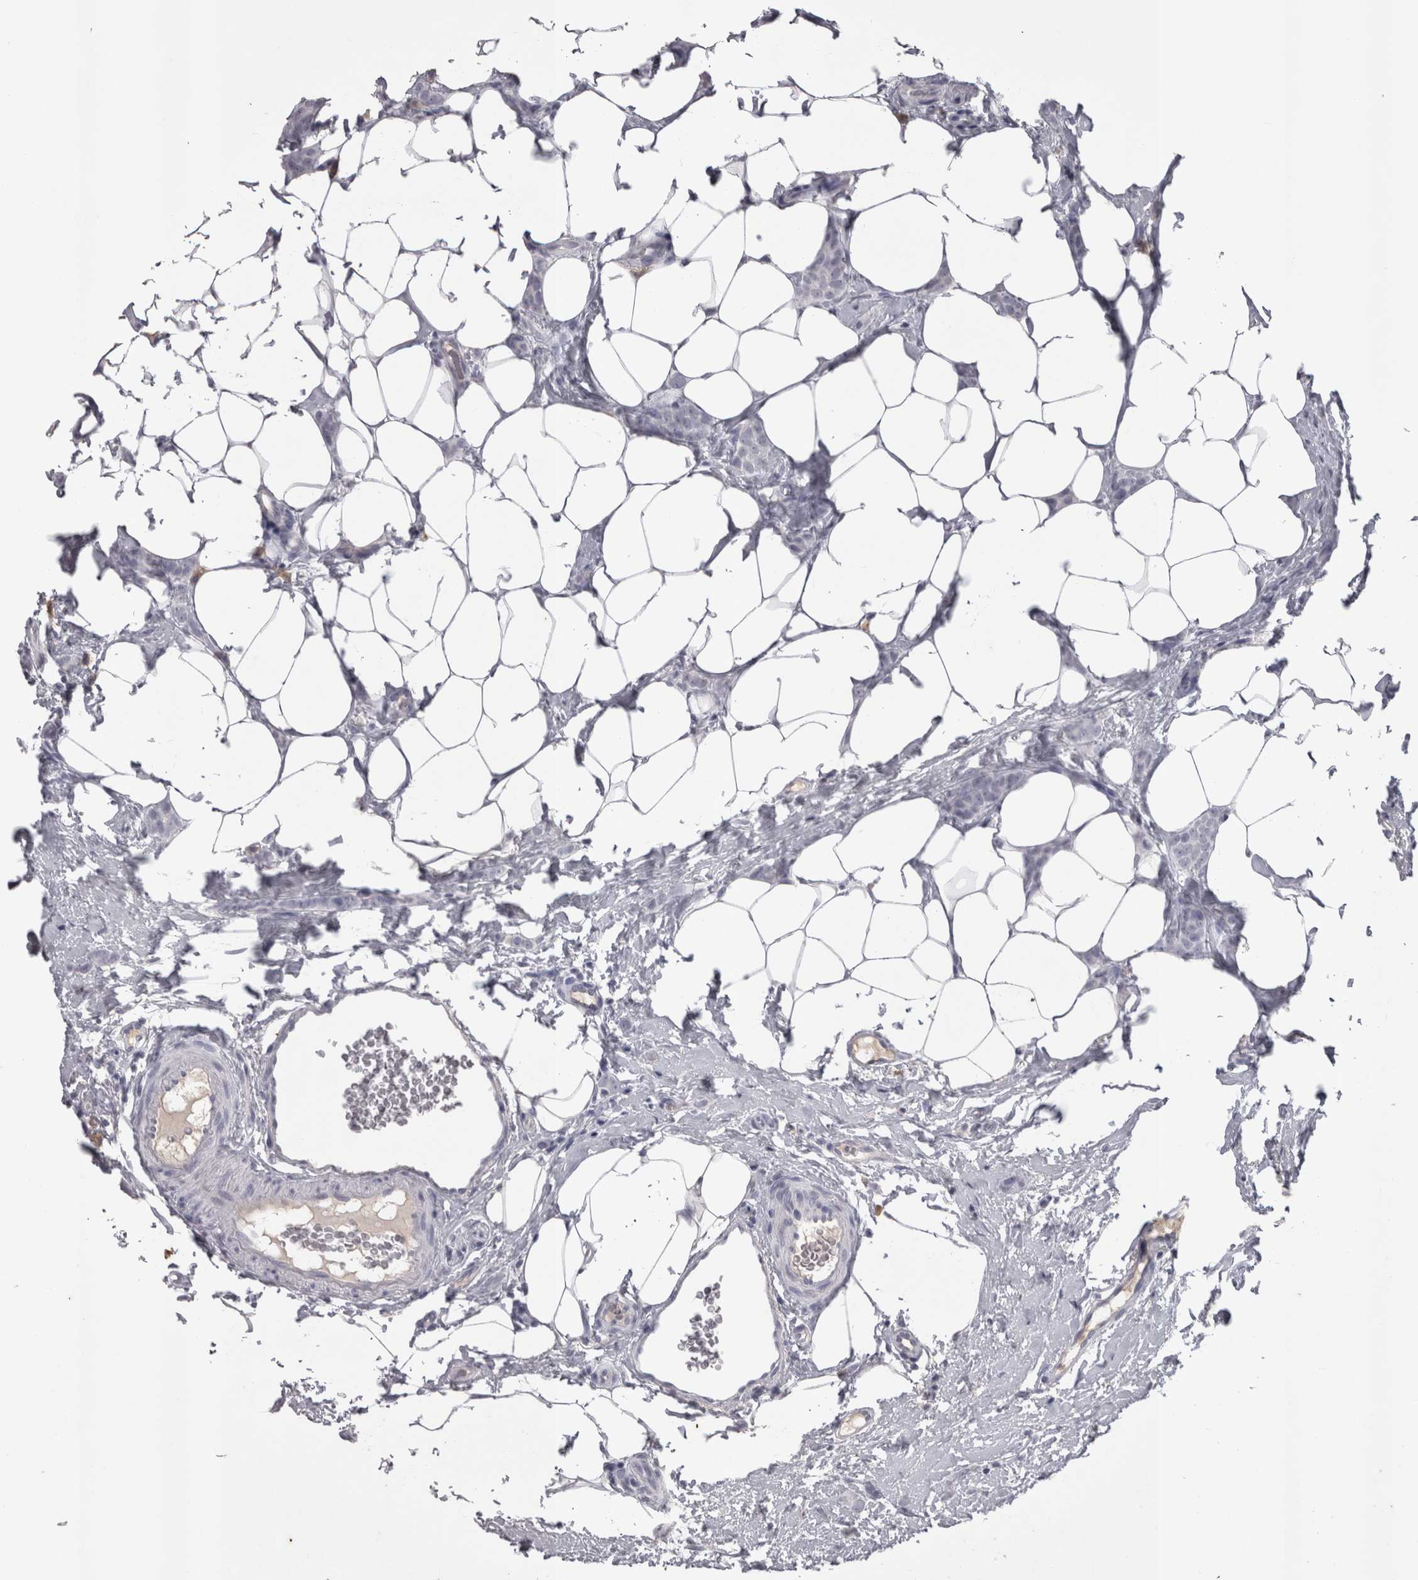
{"staining": {"intensity": "negative", "quantity": "none", "location": "none"}, "tissue": "breast cancer", "cell_type": "Tumor cells", "image_type": "cancer", "snomed": [{"axis": "morphology", "description": "Lobular carcinoma"}, {"axis": "topography", "description": "Skin"}, {"axis": "topography", "description": "Breast"}], "caption": "The immunohistochemistry photomicrograph has no significant staining in tumor cells of breast cancer tissue. (Immunohistochemistry (ihc), brightfield microscopy, high magnification).", "gene": "LAX1", "patient": {"sex": "female", "age": 46}}